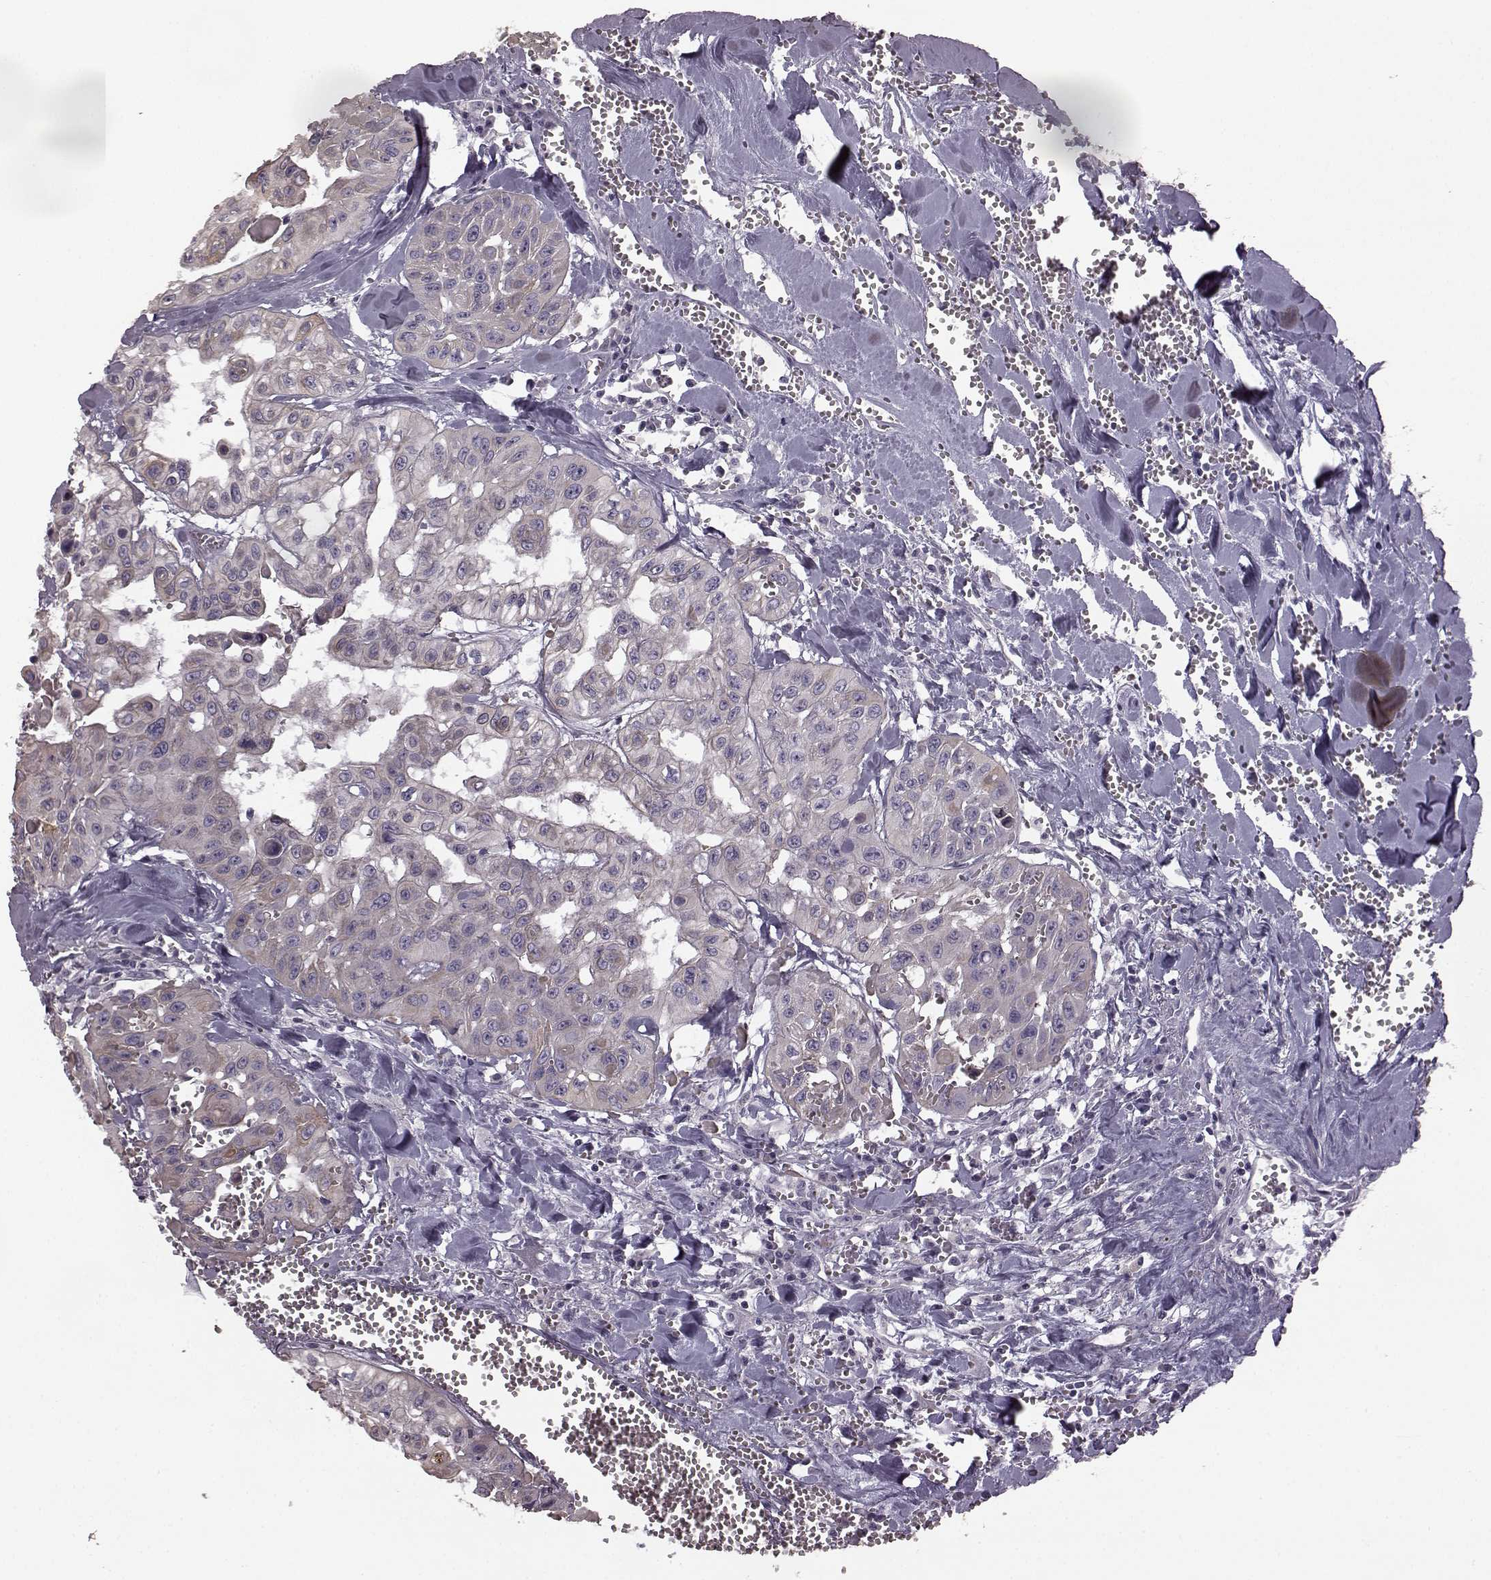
{"staining": {"intensity": "negative", "quantity": "none", "location": "none"}, "tissue": "head and neck cancer", "cell_type": "Tumor cells", "image_type": "cancer", "snomed": [{"axis": "morphology", "description": "Adenocarcinoma, NOS"}, {"axis": "topography", "description": "Head-Neck"}], "caption": "This is an immunohistochemistry (IHC) image of head and neck cancer. There is no positivity in tumor cells.", "gene": "ODAD4", "patient": {"sex": "male", "age": 73}}